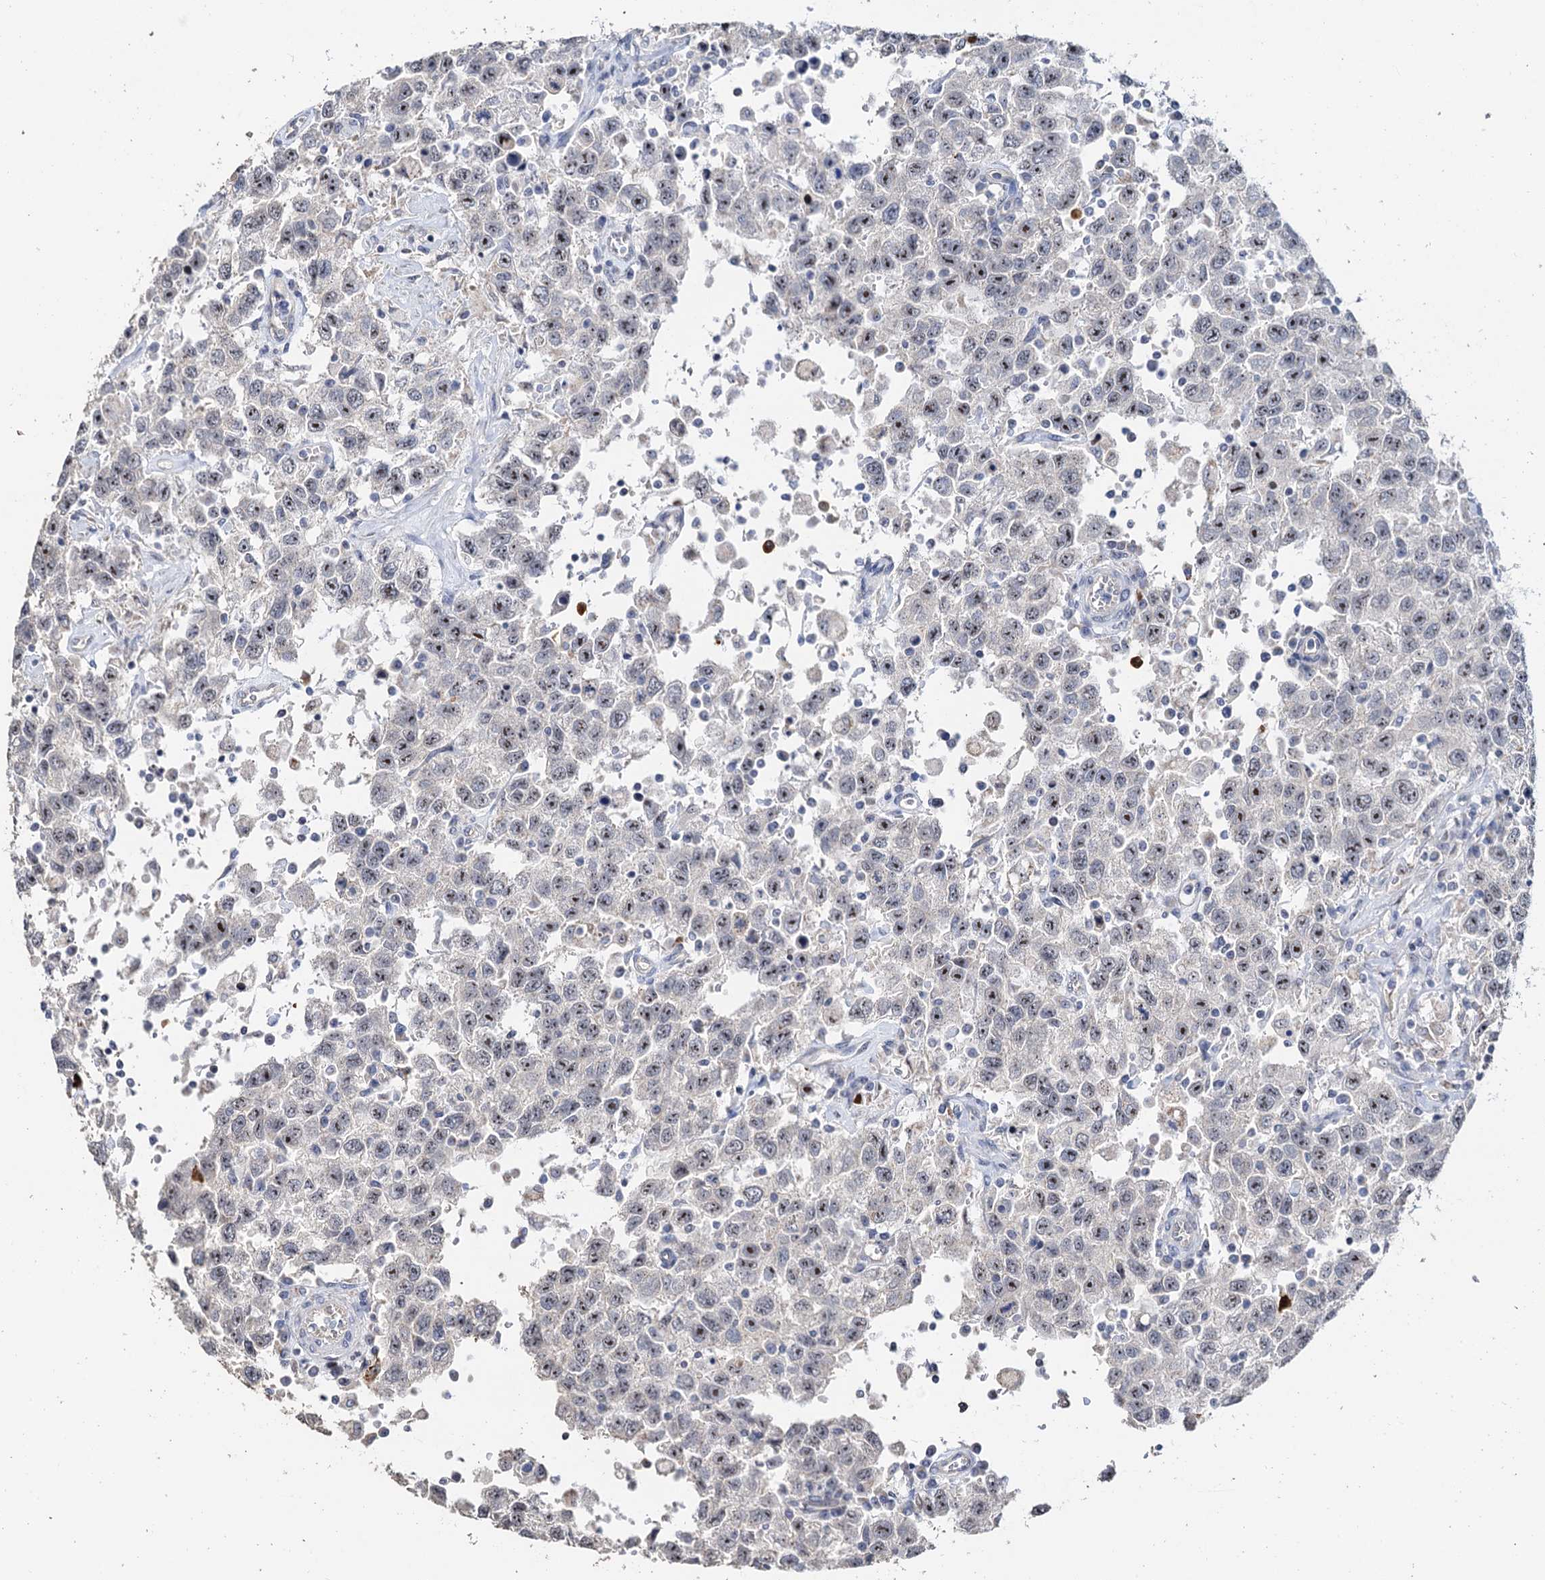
{"staining": {"intensity": "moderate", "quantity": ">75%", "location": "nuclear"}, "tissue": "testis cancer", "cell_type": "Tumor cells", "image_type": "cancer", "snomed": [{"axis": "morphology", "description": "Seminoma, NOS"}, {"axis": "topography", "description": "Testis"}], "caption": "Protein expression analysis of human seminoma (testis) reveals moderate nuclear positivity in approximately >75% of tumor cells.", "gene": "C2CD3", "patient": {"sex": "male", "age": 41}}